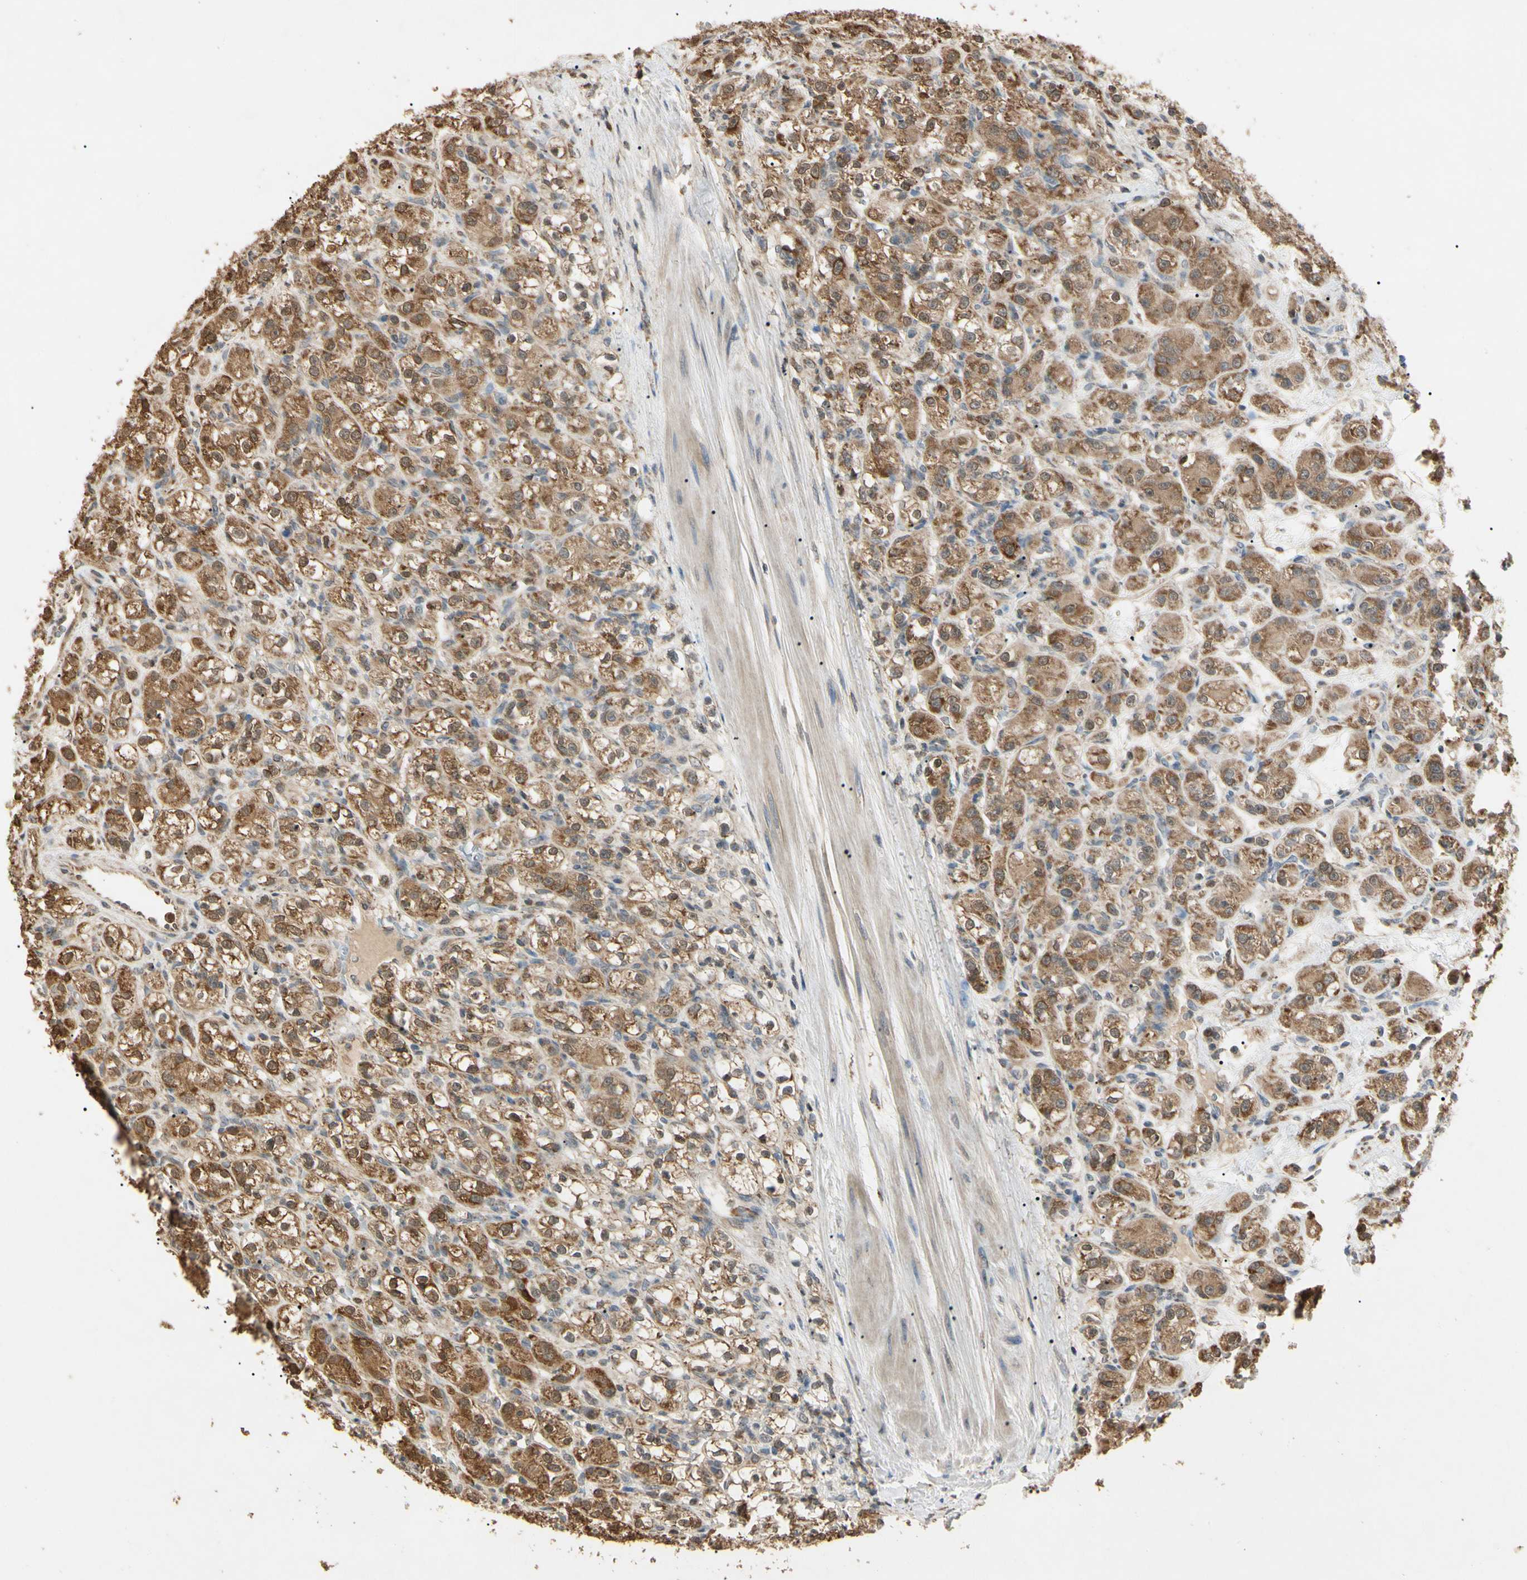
{"staining": {"intensity": "moderate", "quantity": ">75%", "location": "cytoplasmic/membranous,nuclear"}, "tissue": "renal cancer", "cell_type": "Tumor cells", "image_type": "cancer", "snomed": [{"axis": "morphology", "description": "Normal tissue, NOS"}, {"axis": "morphology", "description": "Adenocarcinoma, NOS"}, {"axis": "topography", "description": "Kidney"}], "caption": "A micrograph of renal cancer (adenocarcinoma) stained for a protein exhibits moderate cytoplasmic/membranous and nuclear brown staining in tumor cells. Using DAB (3,3'-diaminobenzidine) (brown) and hematoxylin (blue) stains, captured at high magnification using brightfield microscopy.", "gene": "PRDX5", "patient": {"sex": "male", "age": 61}}